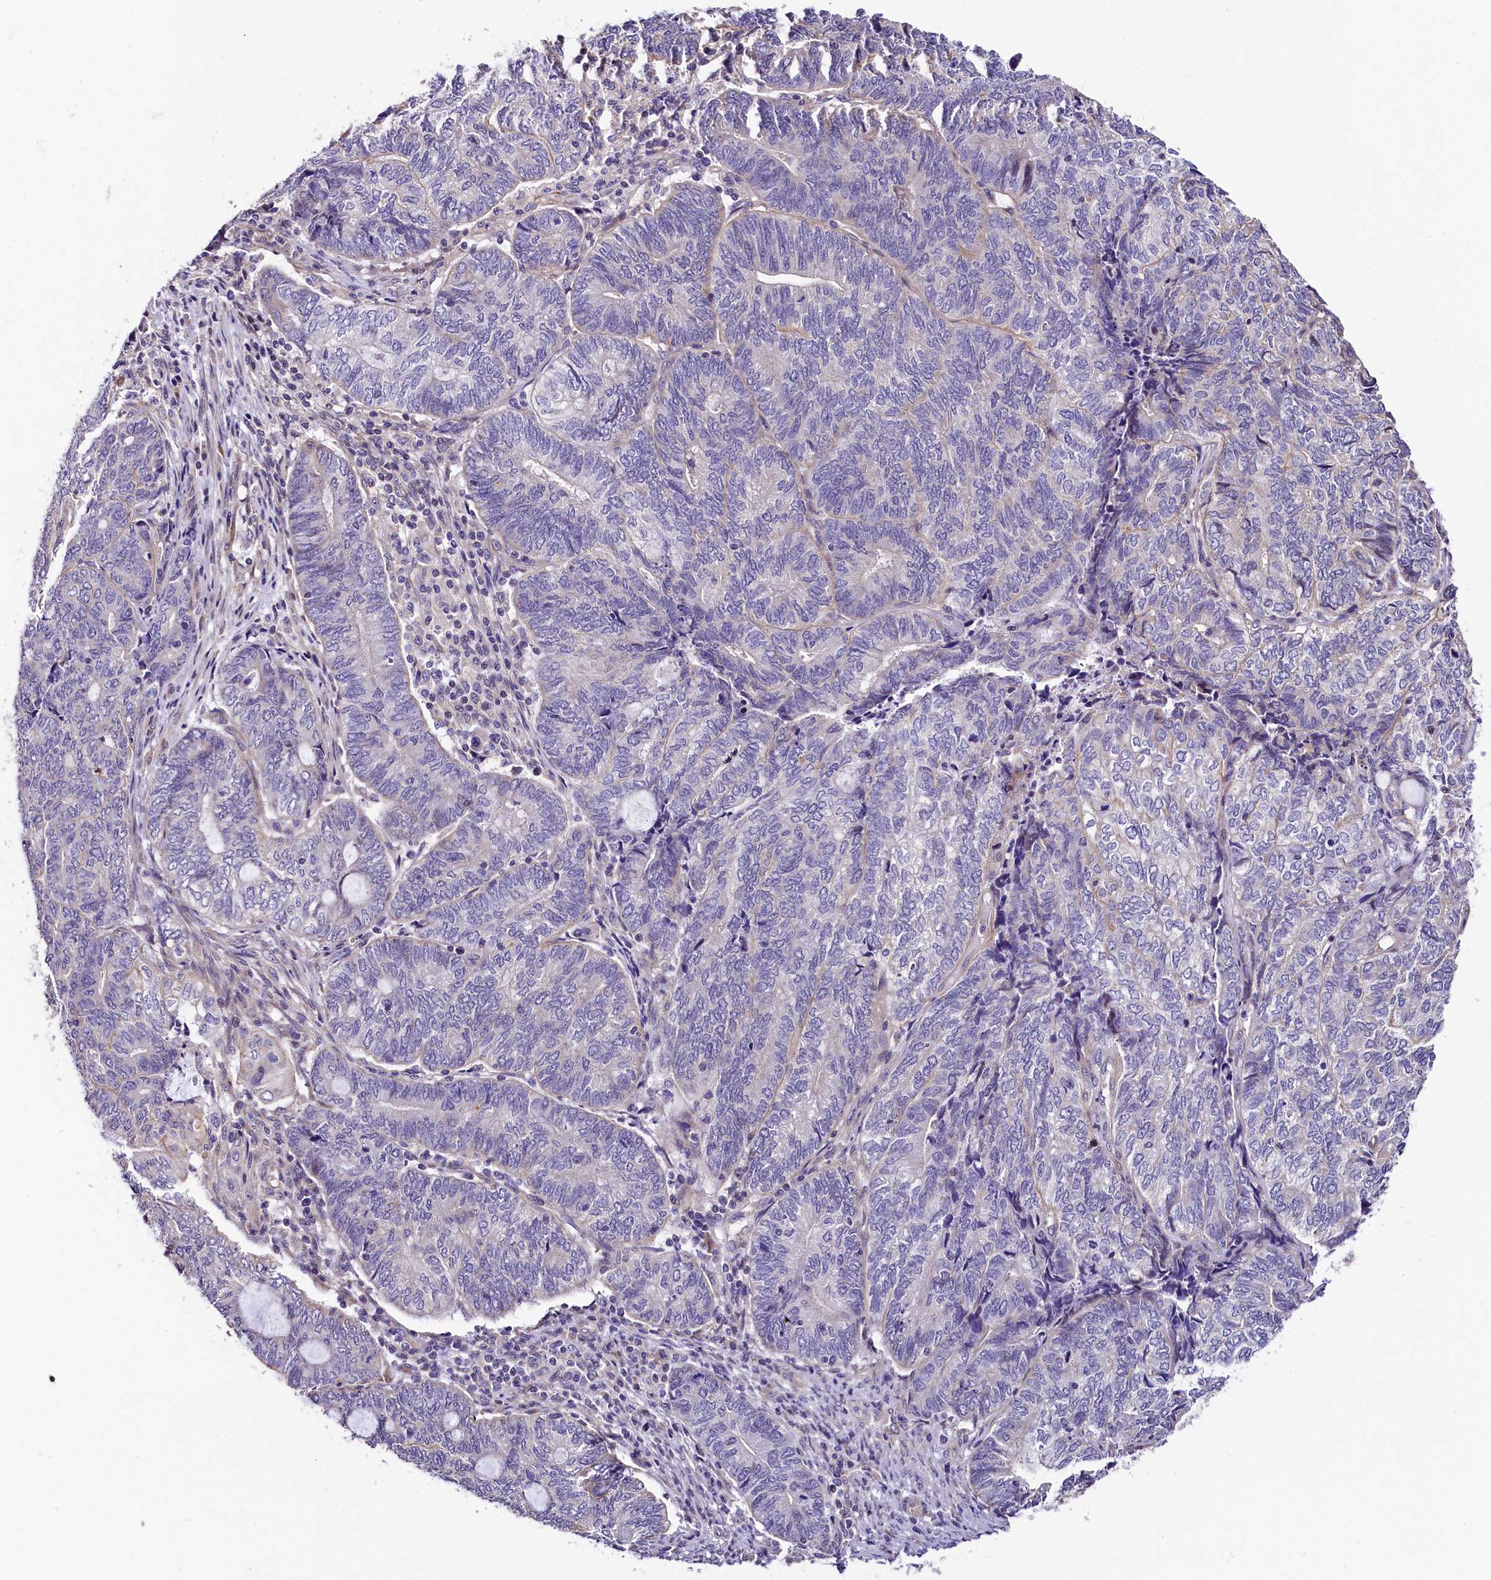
{"staining": {"intensity": "negative", "quantity": "none", "location": "none"}, "tissue": "endometrial cancer", "cell_type": "Tumor cells", "image_type": "cancer", "snomed": [{"axis": "morphology", "description": "Adenocarcinoma, NOS"}, {"axis": "topography", "description": "Uterus"}, {"axis": "topography", "description": "Endometrium"}], "caption": "Immunohistochemical staining of human adenocarcinoma (endometrial) demonstrates no significant expression in tumor cells.", "gene": "ACAA2", "patient": {"sex": "female", "age": 70}}